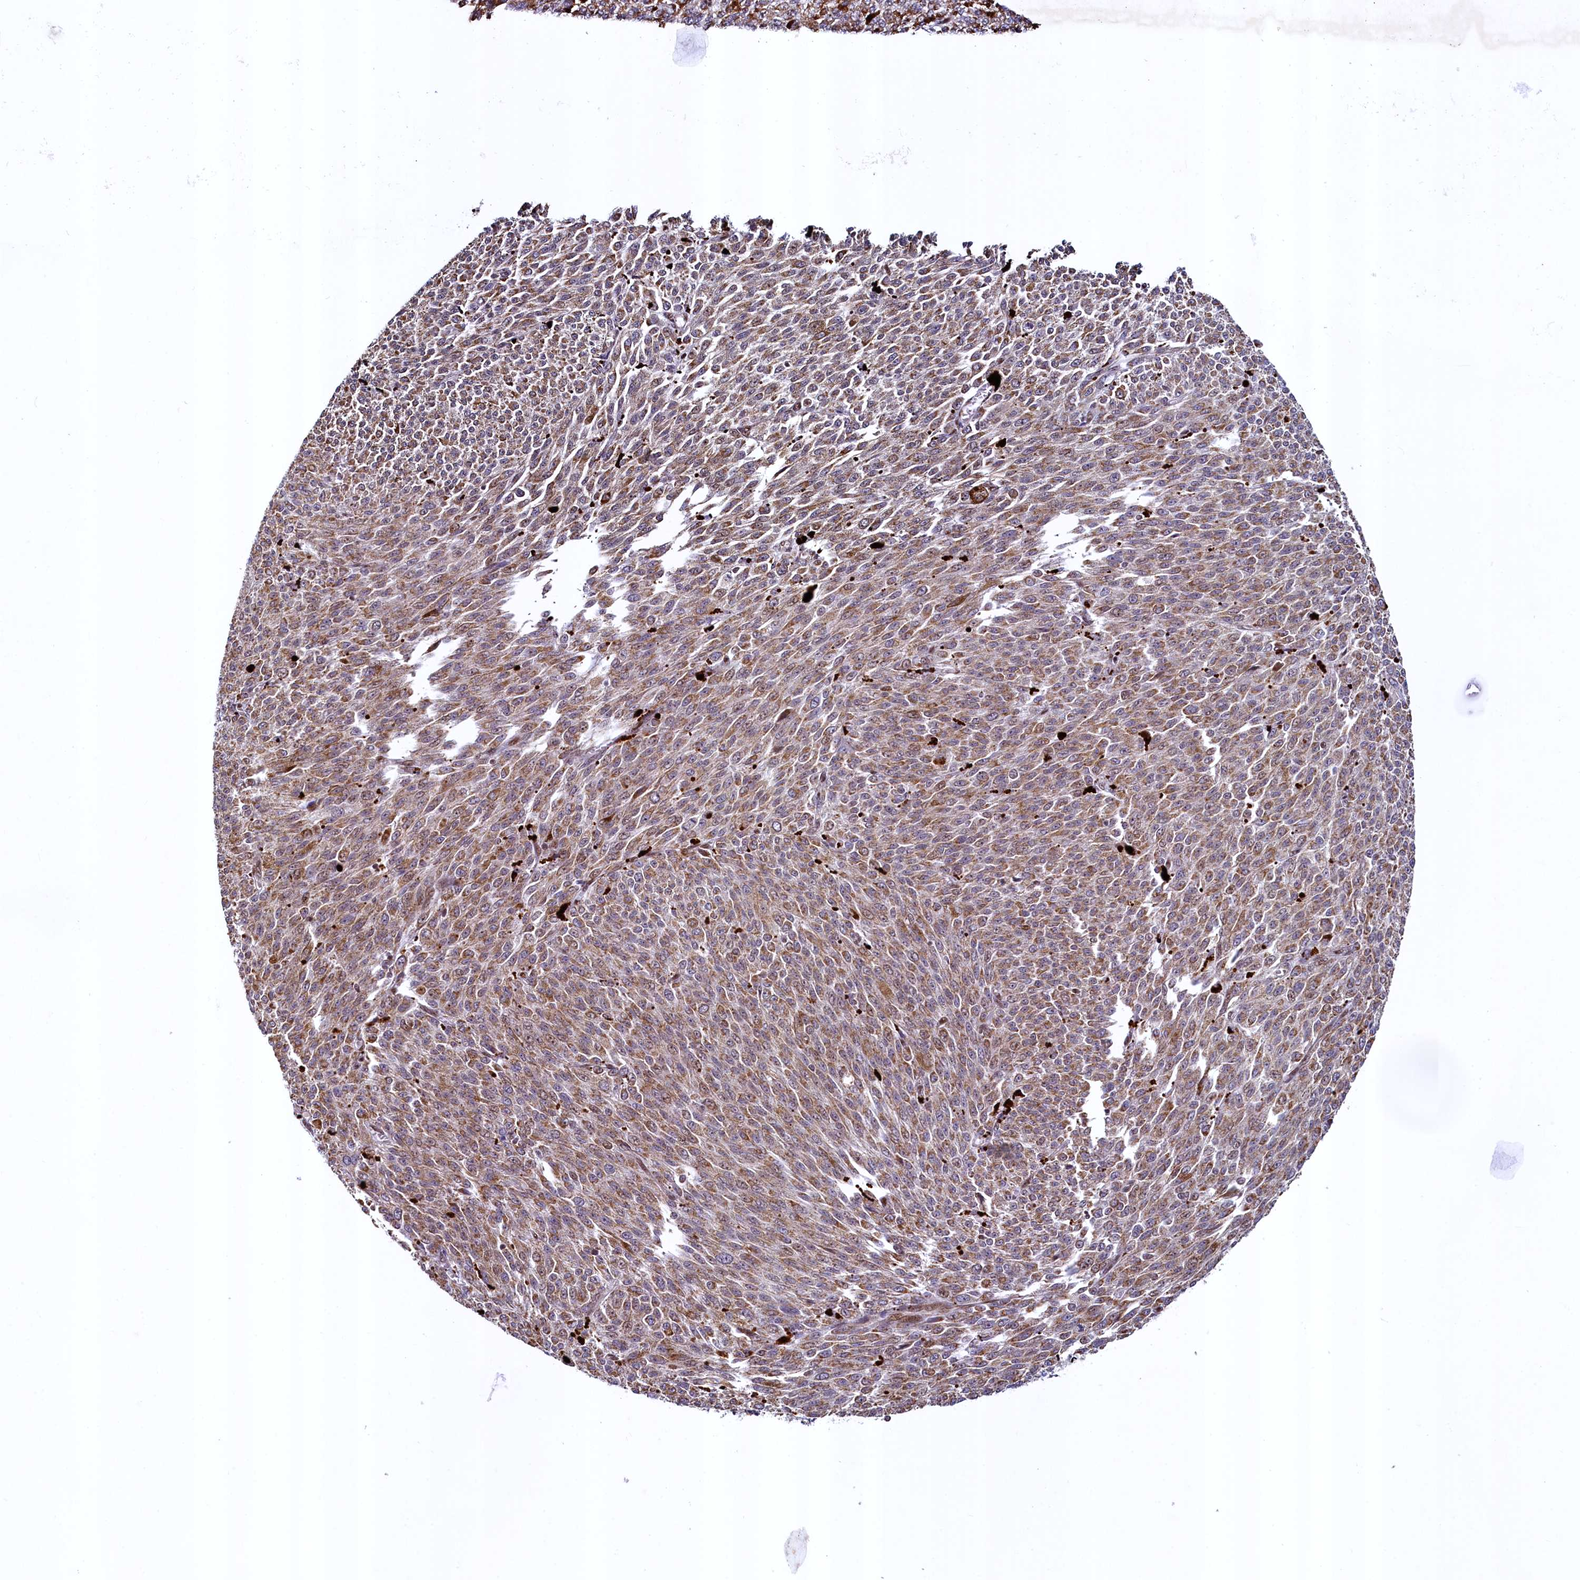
{"staining": {"intensity": "moderate", "quantity": ">75%", "location": "cytoplasmic/membranous"}, "tissue": "melanoma", "cell_type": "Tumor cells", "image_type": "cancer", "snomed": [{"axis": "morphology", "description": "Malignant melanoma, NOS"}, {"axis": "topography", "description": "Skin"}], "caption": "Immunohistochemistry (IHC) of melanoma displays medium levels of moderate cytoplasmic/membranous positivity in approximately >75% of tumor cells.", "gene": "ZNF577", "patient": {"sex": "female", "age": 52}}